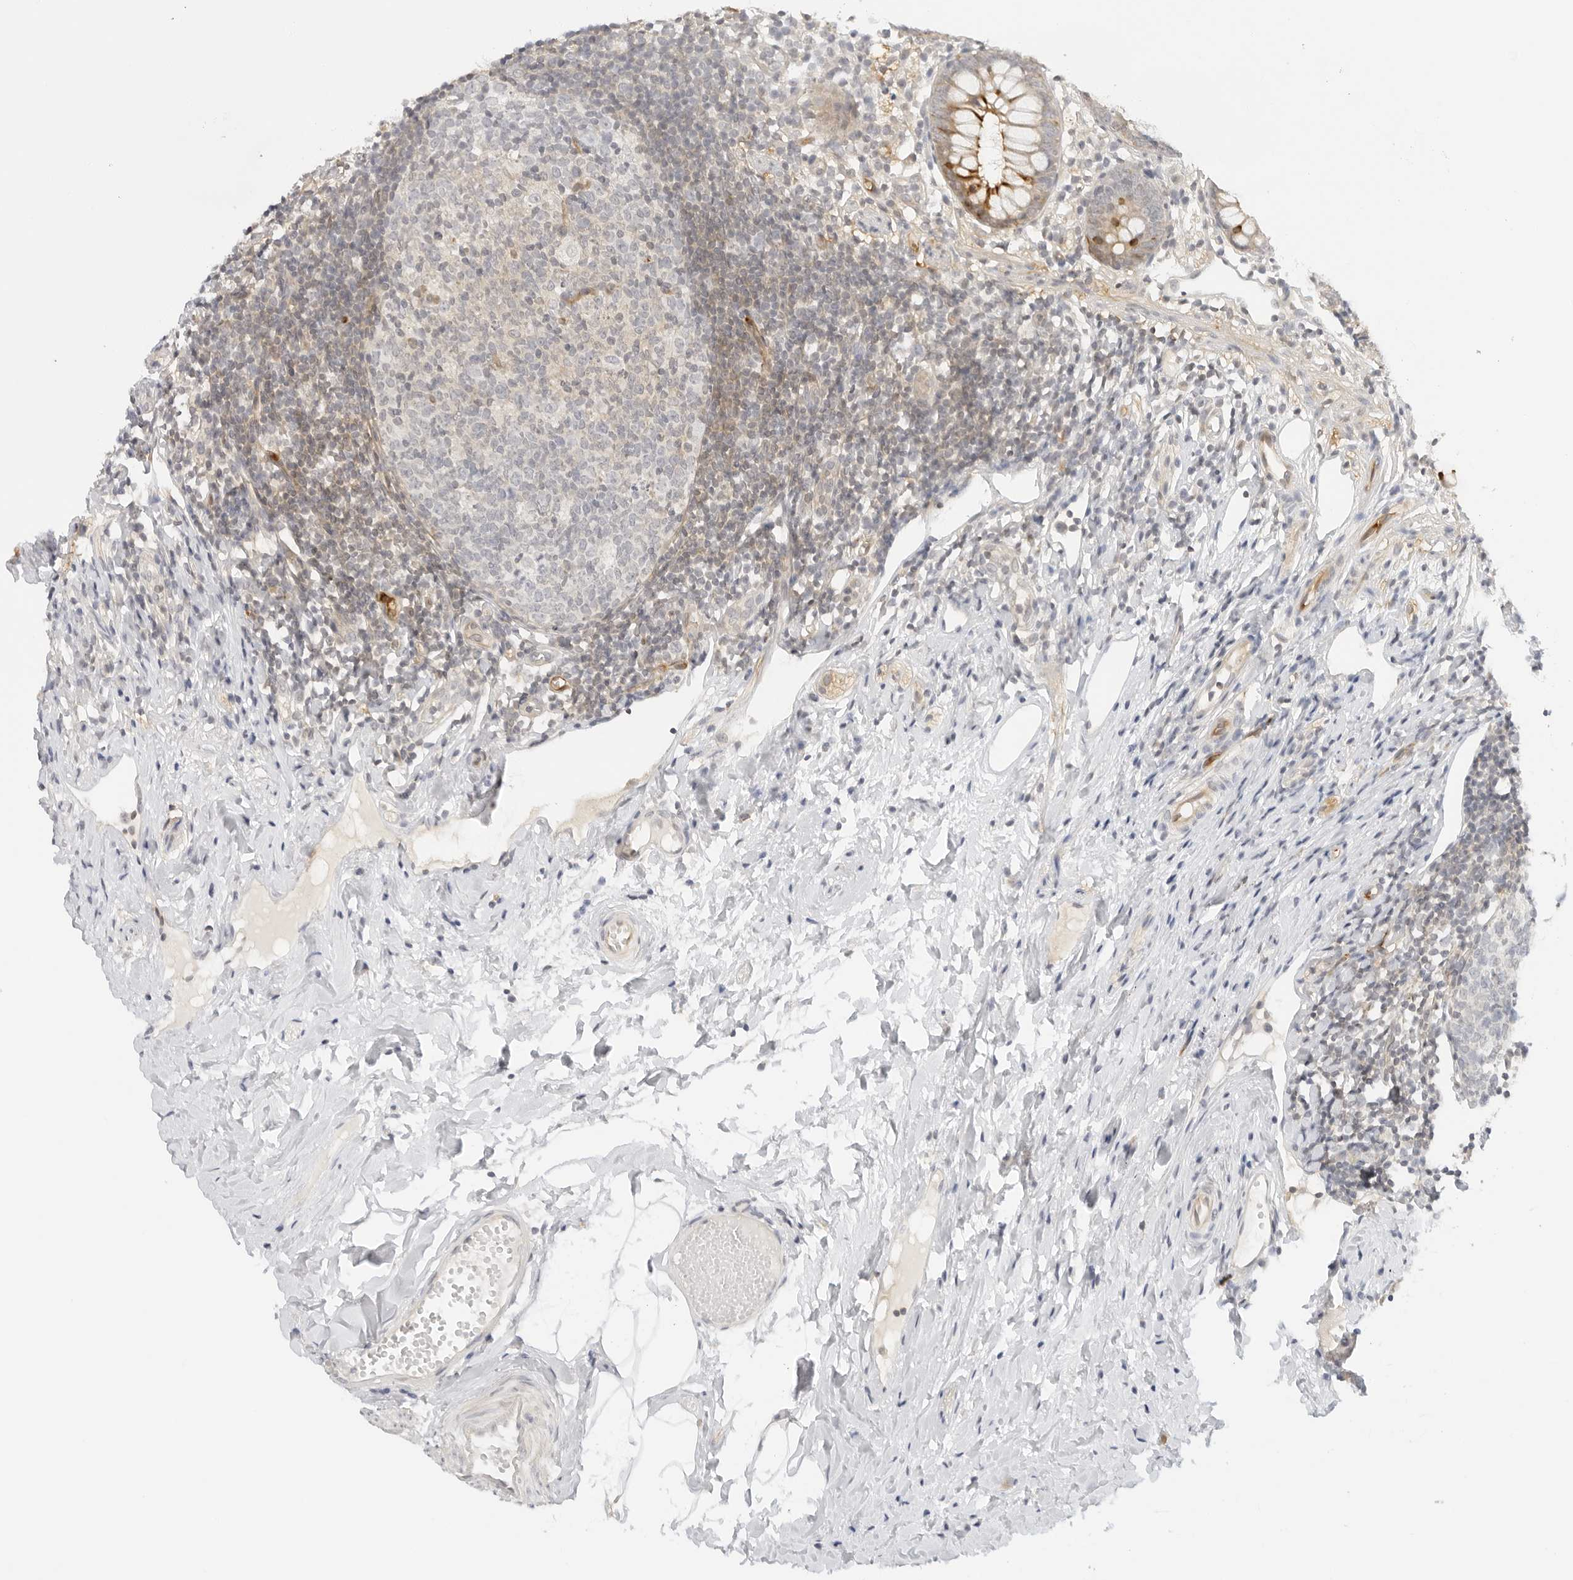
{"staining": {"intensity": "moderate", "quantity": "25%-75%", "location": "cytoplasmic/membranous"}, "tissue": "appendix", "cell_type": "Glandular cells", "image_type": "normal", "snomed": [{"axis": "morphology", "description": "Normal tissue, NOS"}, {"axis": "topography", "description": "Appendix"}], "caption": "Immunohistochemical staining of benign appendix displays 25%-75% levels of moderate cytoplasmic/membranous protein positivity in approximately 25%-75% of glandular cells. Immunohistochemistry (ihc) stains the protein of interest in brown and the nuclei are stained blue.", "gene": "OSCP1", "patient": {"sex": "female", "age": 20}}